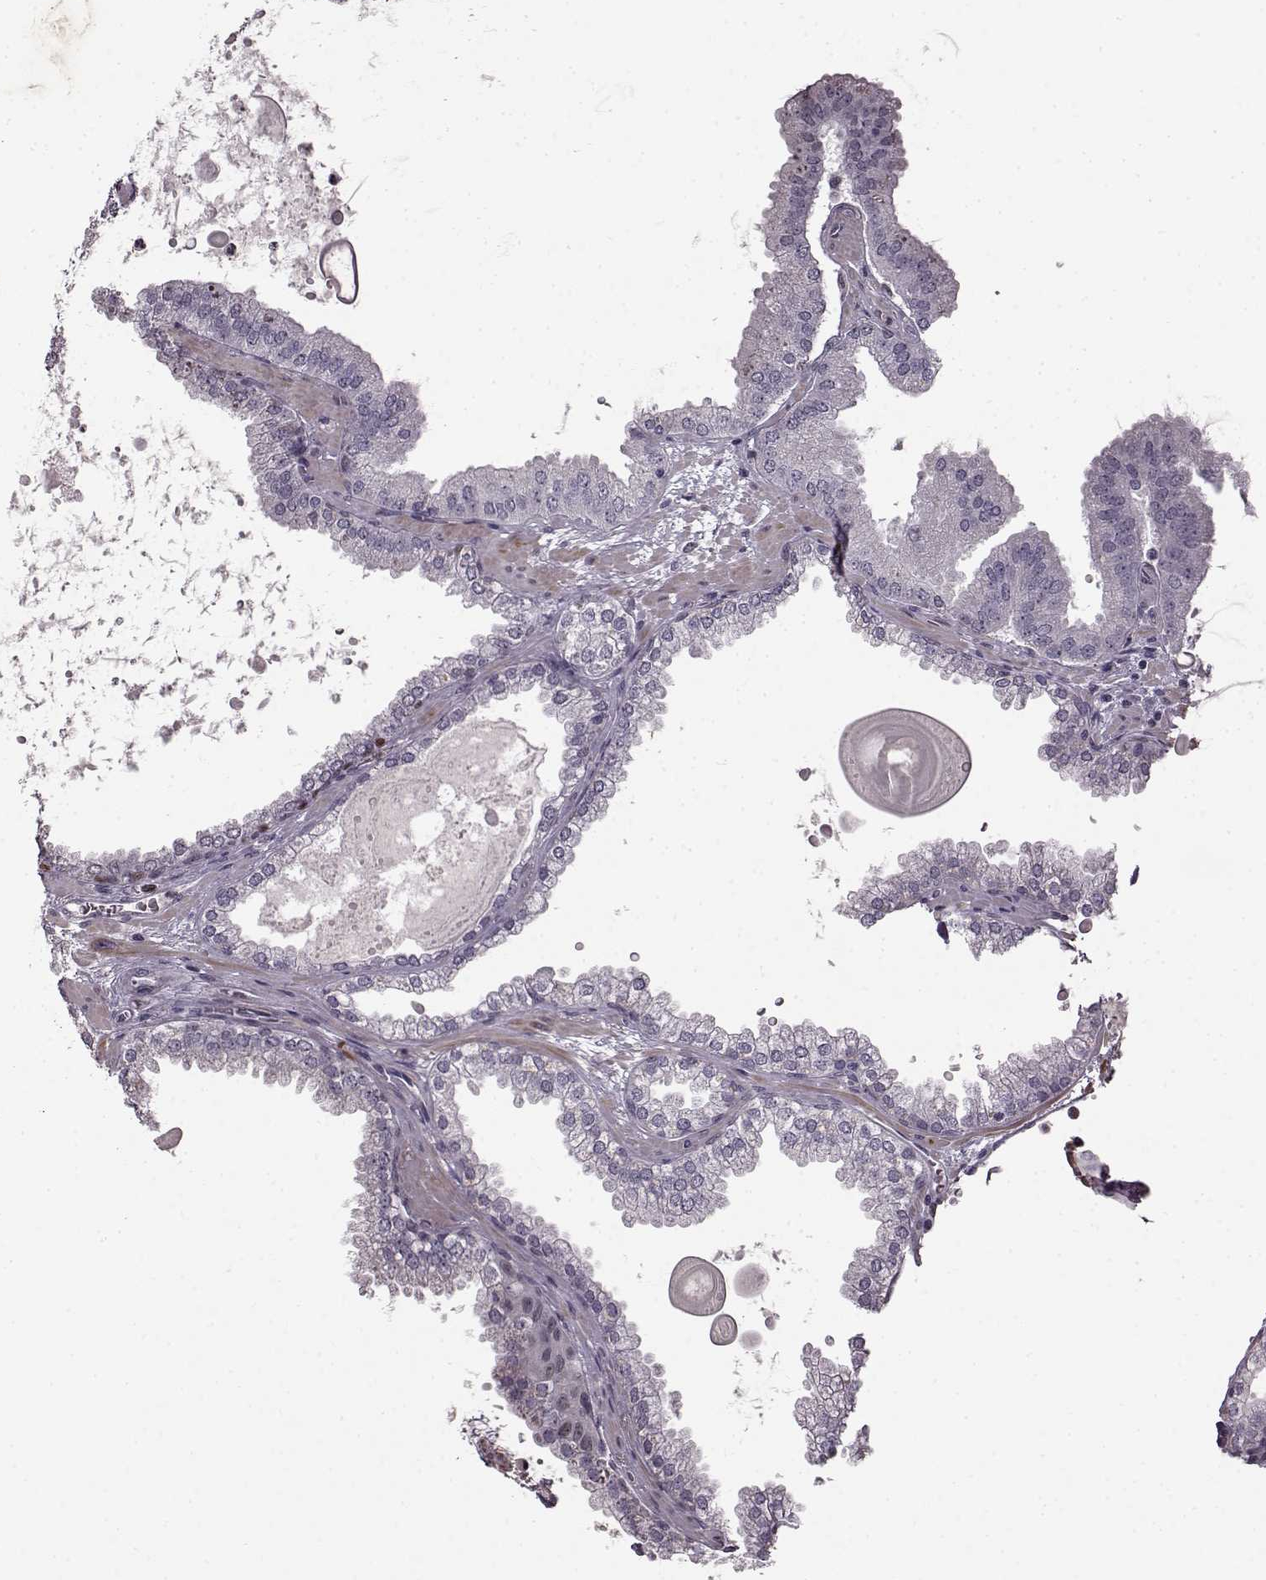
{"staining": {"intensity": "negative", "quantity": "none", "location": "none"}, "tissue": "prostate cancer", "cell_type": "Tumor cells", "image_type": "cancer", "snomed": [{"axis": "morphology", "description": "Normal tissue, NOS"}, {"axis": "morphology", "description": "Adenocarcinoma, High grade"}, {"axis": "topography", "description": "Prostate"}], "caption": "IHC image of neoplastic tissue: prostate cancer stained with DAB reveals no significant protein staining in tumor cells.", "gene": "CNGA3", "patient": {"sex": "male", "age": 83}}